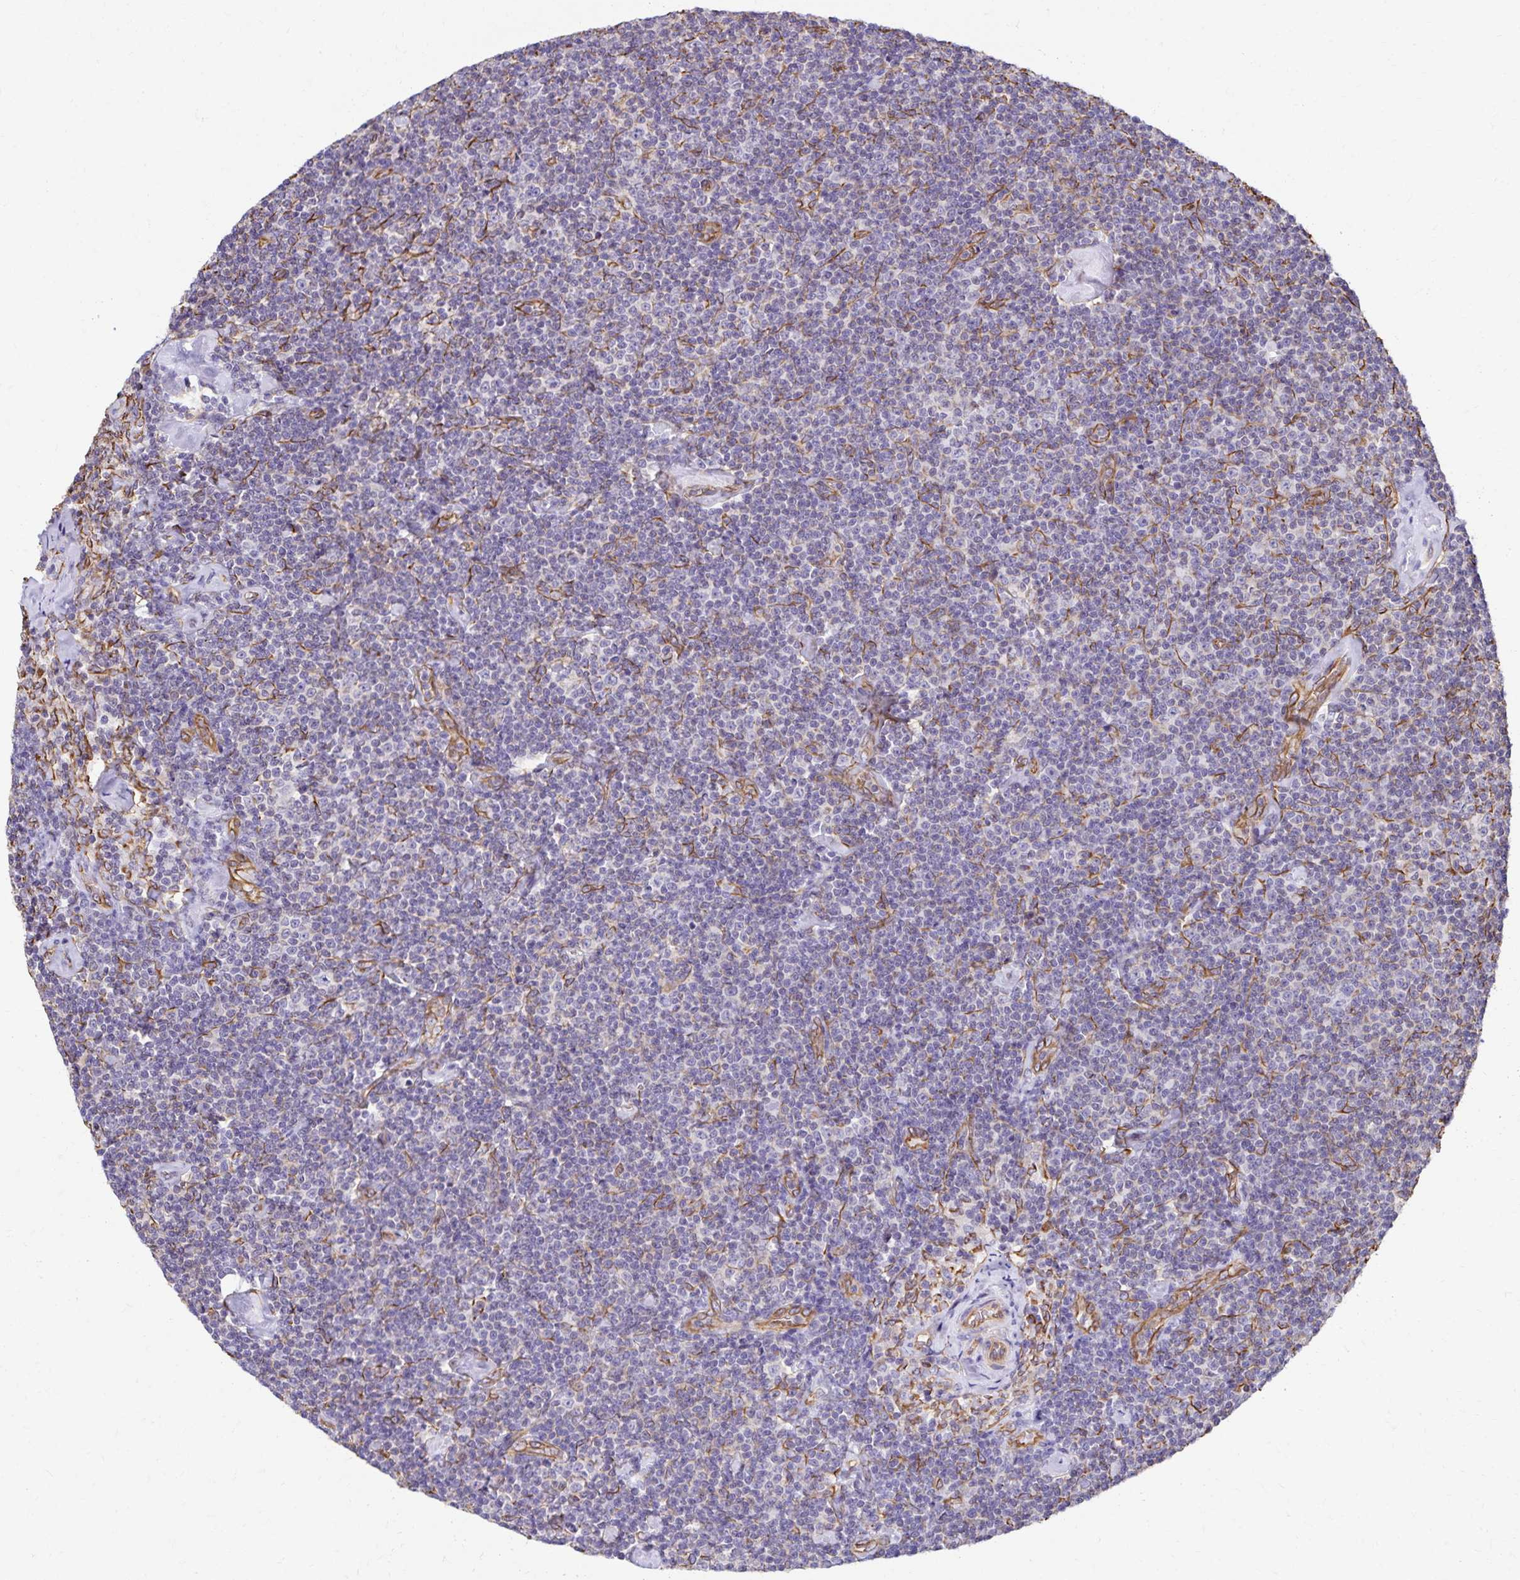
{"staining": {"intensity": "negative", "quantity": "none", "location": "none"}, "tissue": "lymphoma", "cell_type": "Tumor cells", "image_type": "cancer", "snomed": [{"axis": "morphology", "description": "Malignant lymphoma, non-Hodgkin's type, Low grade"}, {"axis": "topography", "description": "Lymph node"}], "caption": "A high-resolution photomicrograph shows immunohistochemistry staining of malignant lymphoma, non-Hodgkin's type (low-grade), which demonstrates no significant expression in tumor cells.", "gene": "TRPV6", "patient": {"sex": "male", "age": 81}}